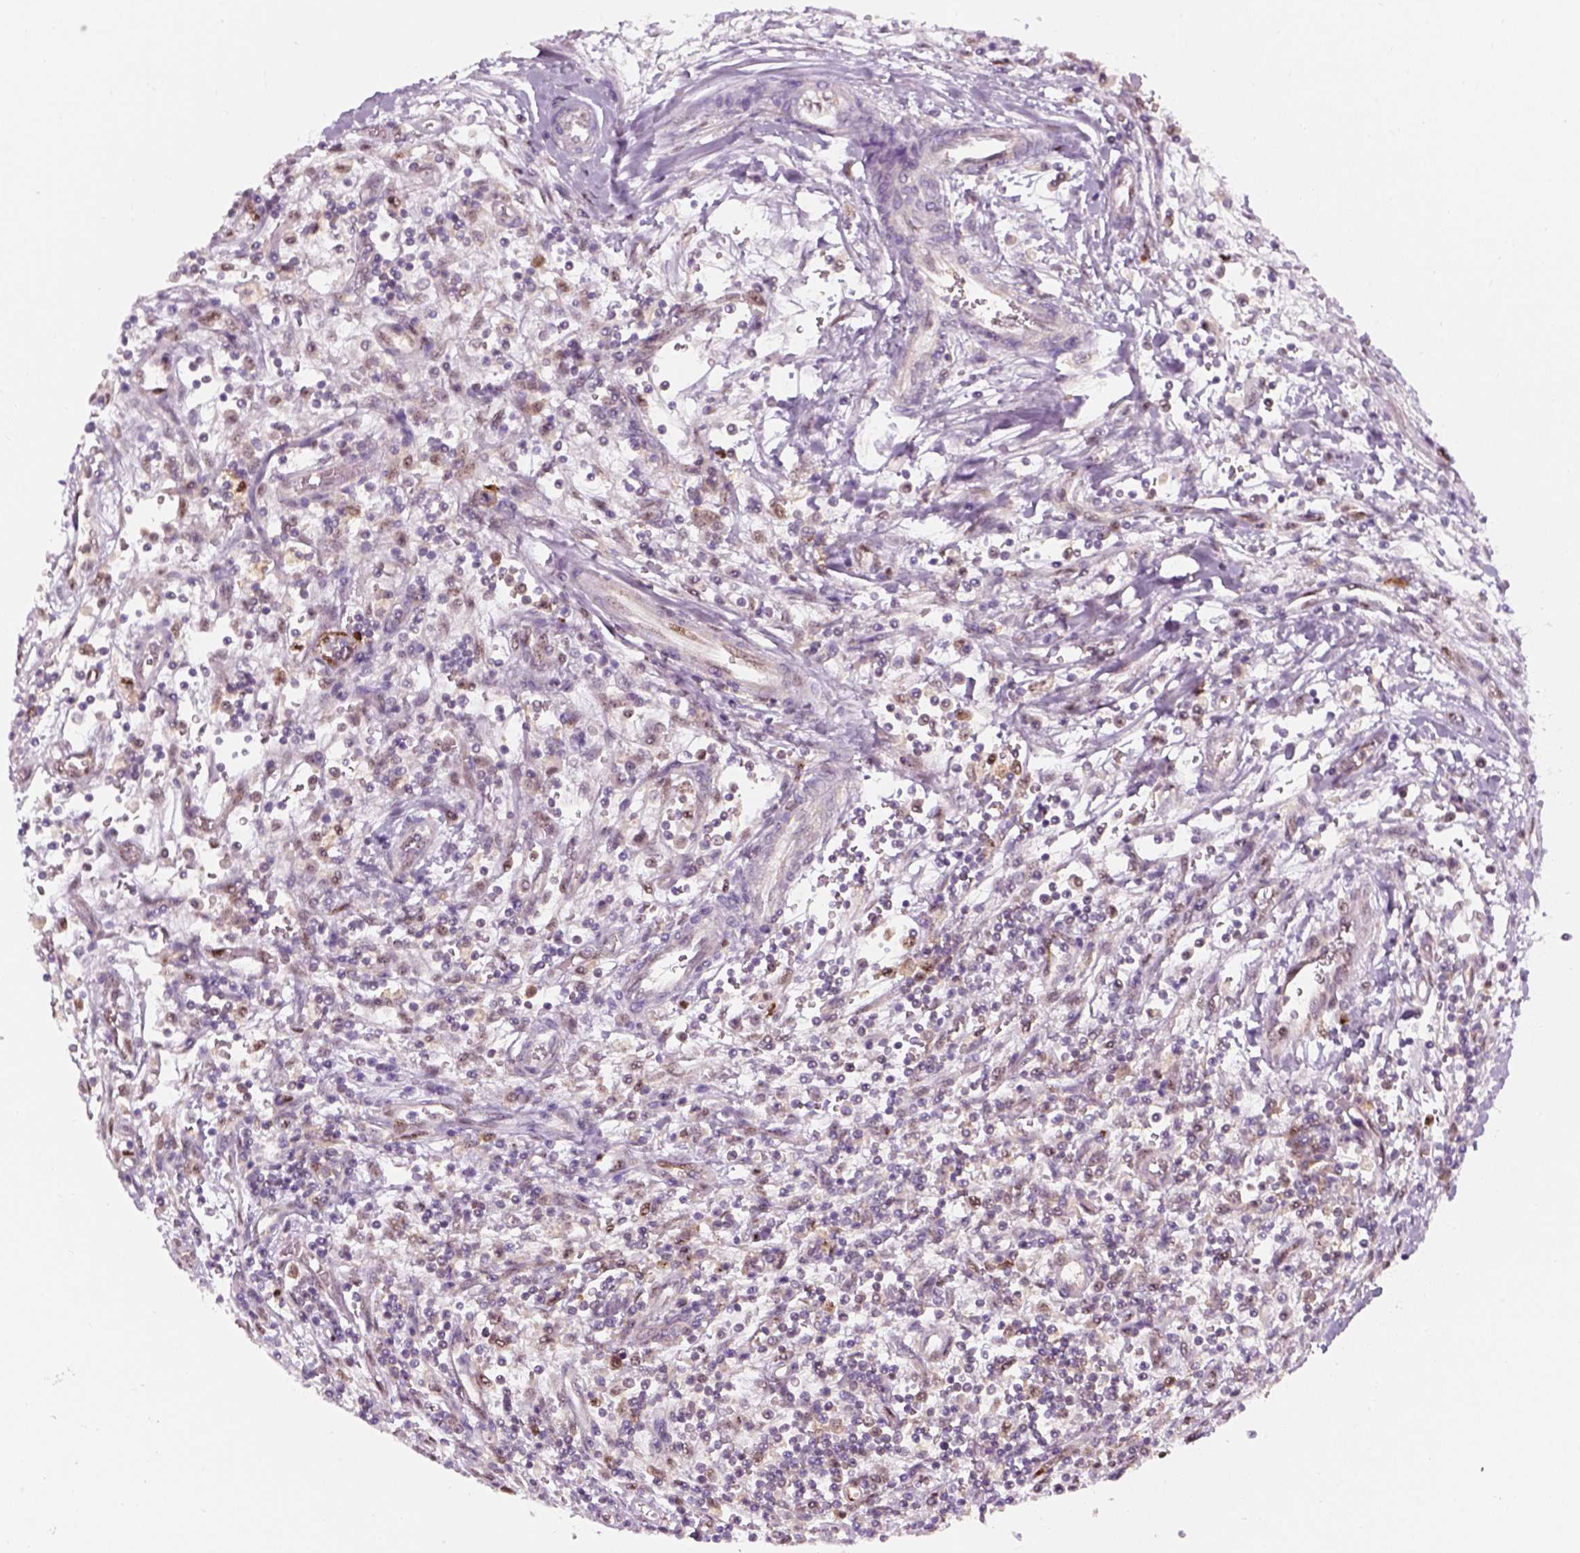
{"staining": {"intensity": "negative", "quantity": "none", "location": "none"}, "tissue": "testis cancer", "cell_type": "Tumor cells", "image_type": "cancer", "snomed": [{"axis": "morphology", "description": "Seminoma, NOS"}, {"axis": "topography", "description": "Testis"}], "caption": "Seminoma (testis) was stained to show a protein in brown. There is no significant expression in tumor cells. Brightfield microscopy of IHC stained with DAB (3,3'-diaminobenzidine) (brown) and hematoxylin (blue), captured at high magnification.", "gene": "SQSTM1", "patient": {"sex": "male", "age": 34}}